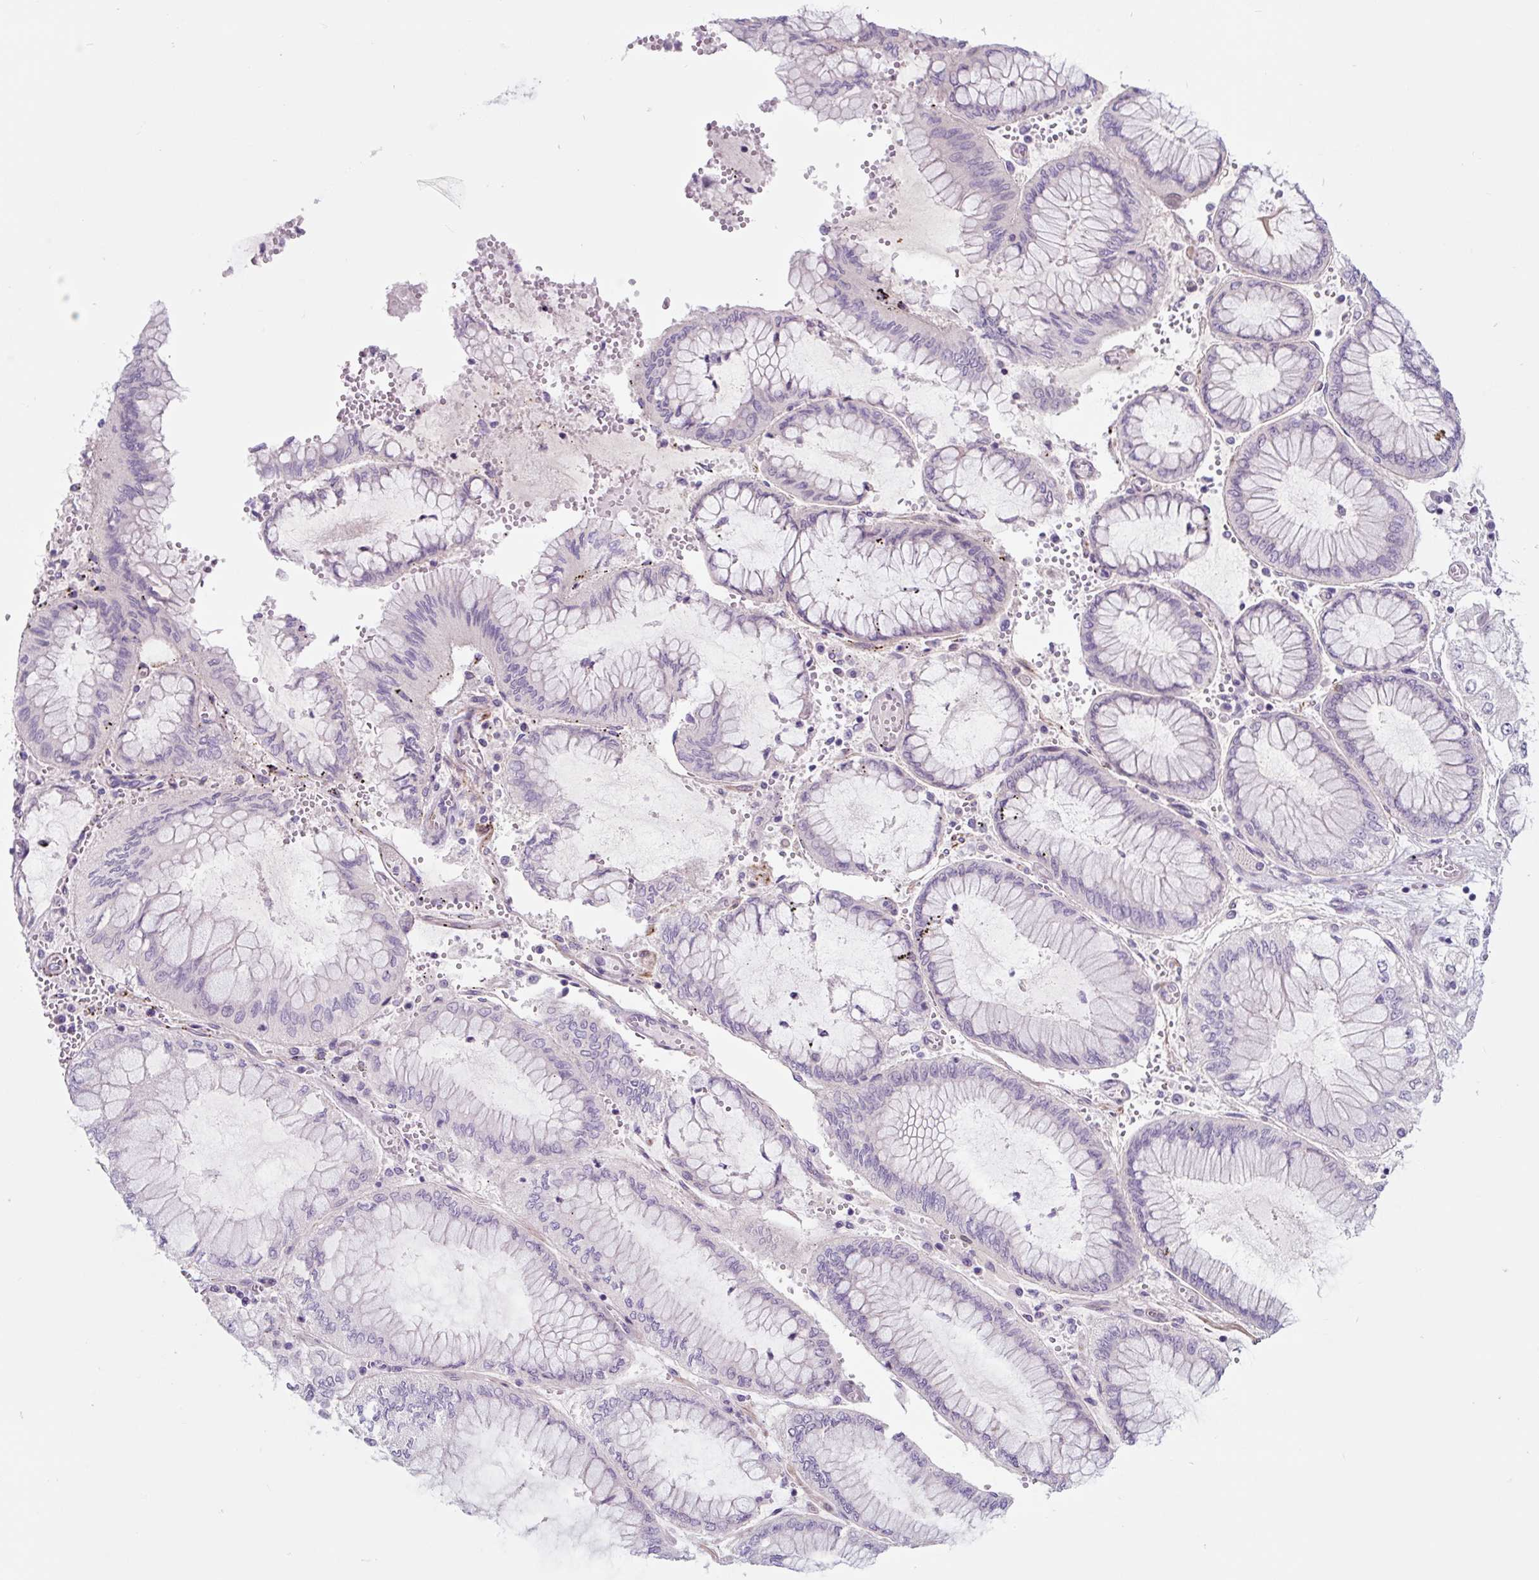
{"staining": {"intensity": "negative", "quantity": "none", "location": "none"}, "tissue": "stomach cancer", "cell_type": "Tumor cells", "image_type": "cancer", "snomed": [{"axis": "morphology", "description": "Adenocarcinoma, NOS"}, {"axis": "topography", "description": "Stomach"}], "caption": "IHC of human adenocarcinoma (stomach) shows no staining in tumor cells.", "gene": "CCL25", "patient": {"sex": "male", "age": 76}}